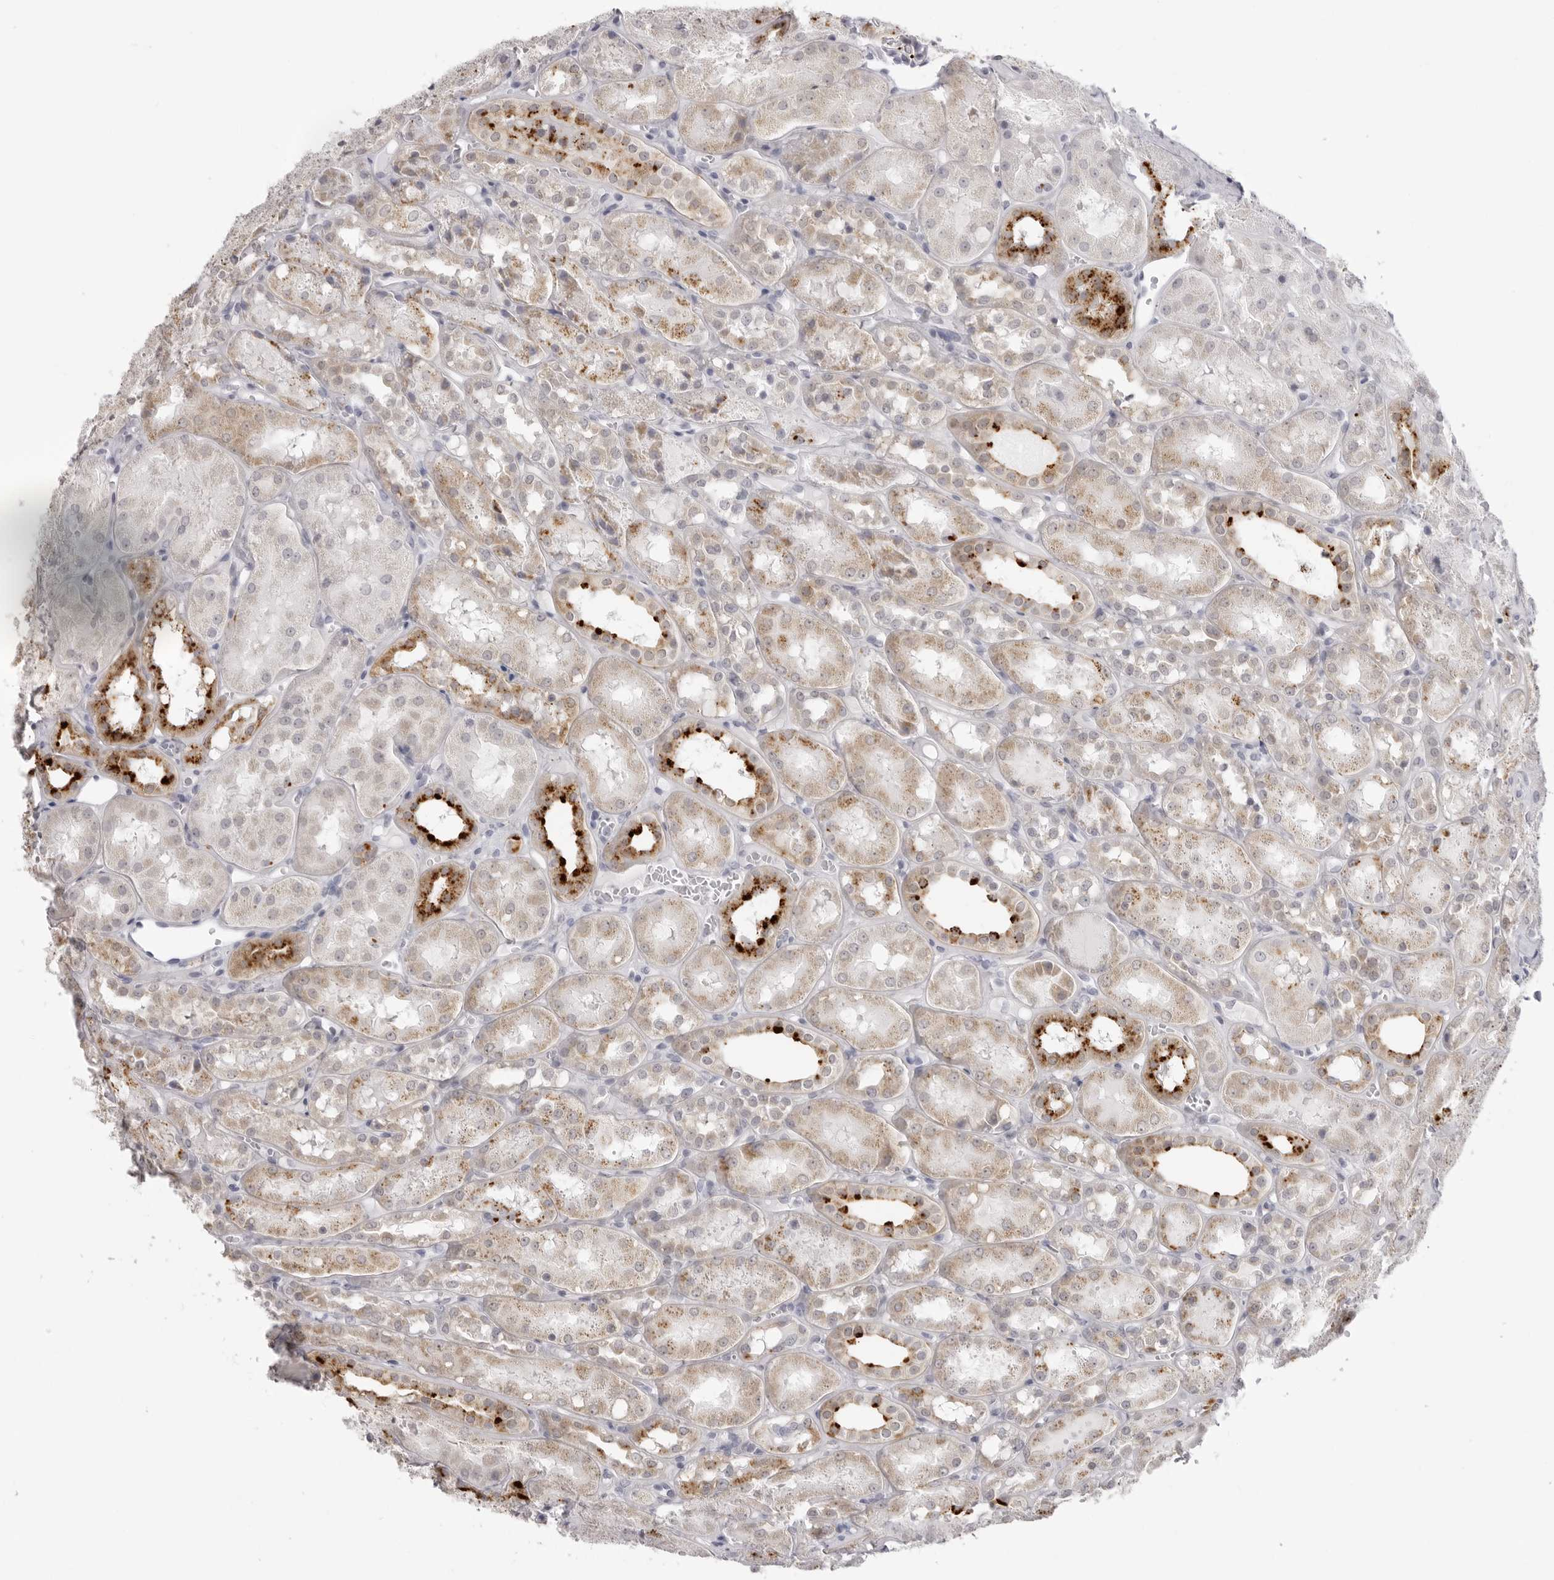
{"staining": {"intensity": "negative", "quantity": "none", "location": "none"}, "tissue": "kidney", "cell_type": "Cells in glomeruli", "image_type": "normal", "snomed": [{"axis": "morphology", "description": "Normal tissue, NOS"}, {"axis": "topography", "description": "Kidney"}], "caption": "An IHC photomicrograph of unremarkable kidney is shown. There is no staining in cells in glomeruli of kidney.", "gene": "IL25", "patient": {"sex": "male", "age": 16}}